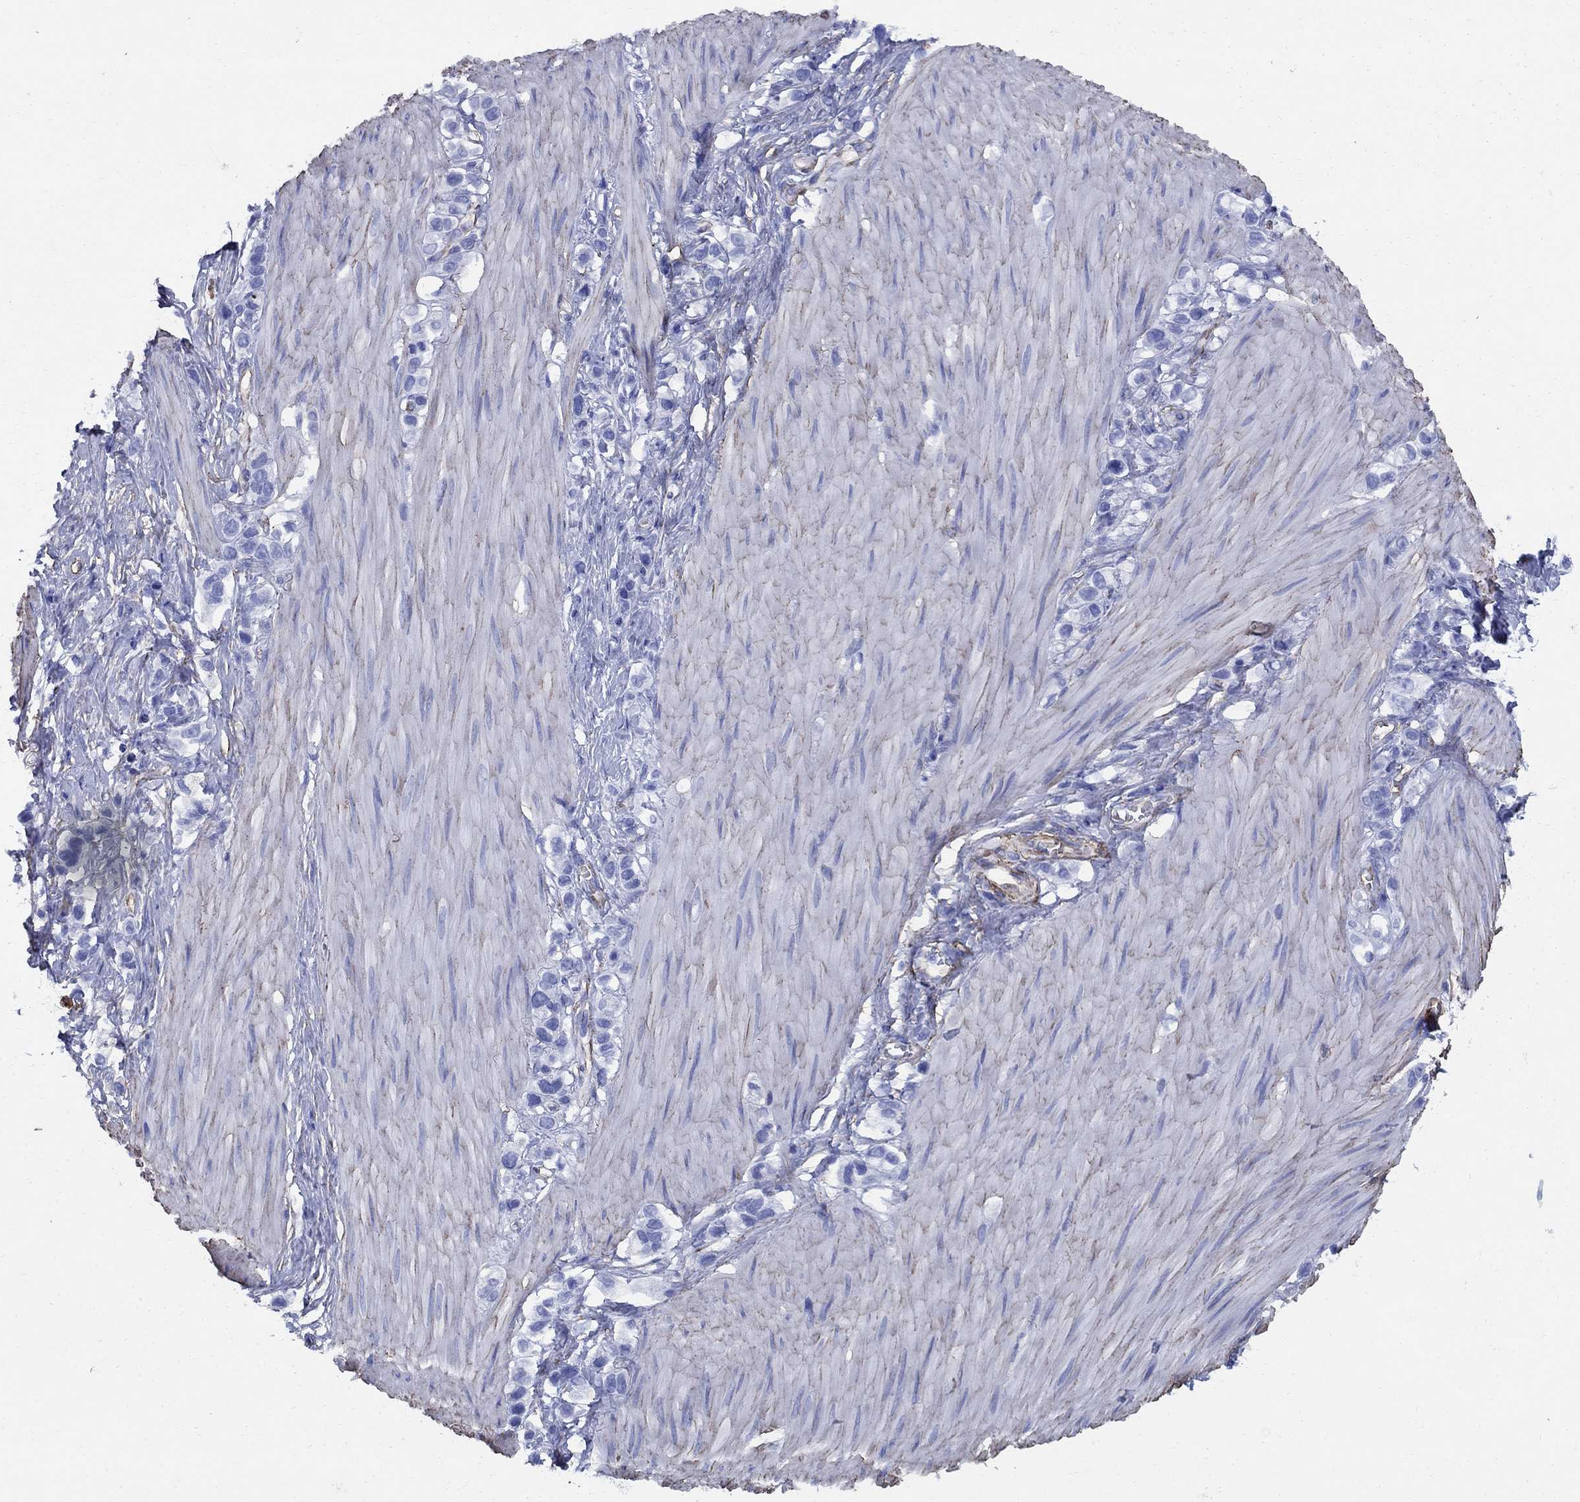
{"staining": {"intensity": "negative", "quantity": "none", "location": "none"}, "tissue": "stomach cancer", "cell_type": "Tumor cells", "image_type": "cancer", "snomed": [{"axis": "morphology", "description": "Normal tissue, NOS"}, {"axis": "morphology", "description": "Adenocarcinoma, NOS"}, {"axis": "morphology", "description": "Adenocarcinoma, High grade"}, {"axis": "topography", "description": "Stomach, upper"}, {"axis": "topography", "description": "Stomach"}], "caption": "IHC micrograph of human stomach cancer (high-grade adenocarcinoma) stained for a protein (brown), which shows no expression in tumor cells. (DAB IHC with hematoxylin counter stain).", "gene": "VTN", "patient": {"sex": "female", "age": 65}}